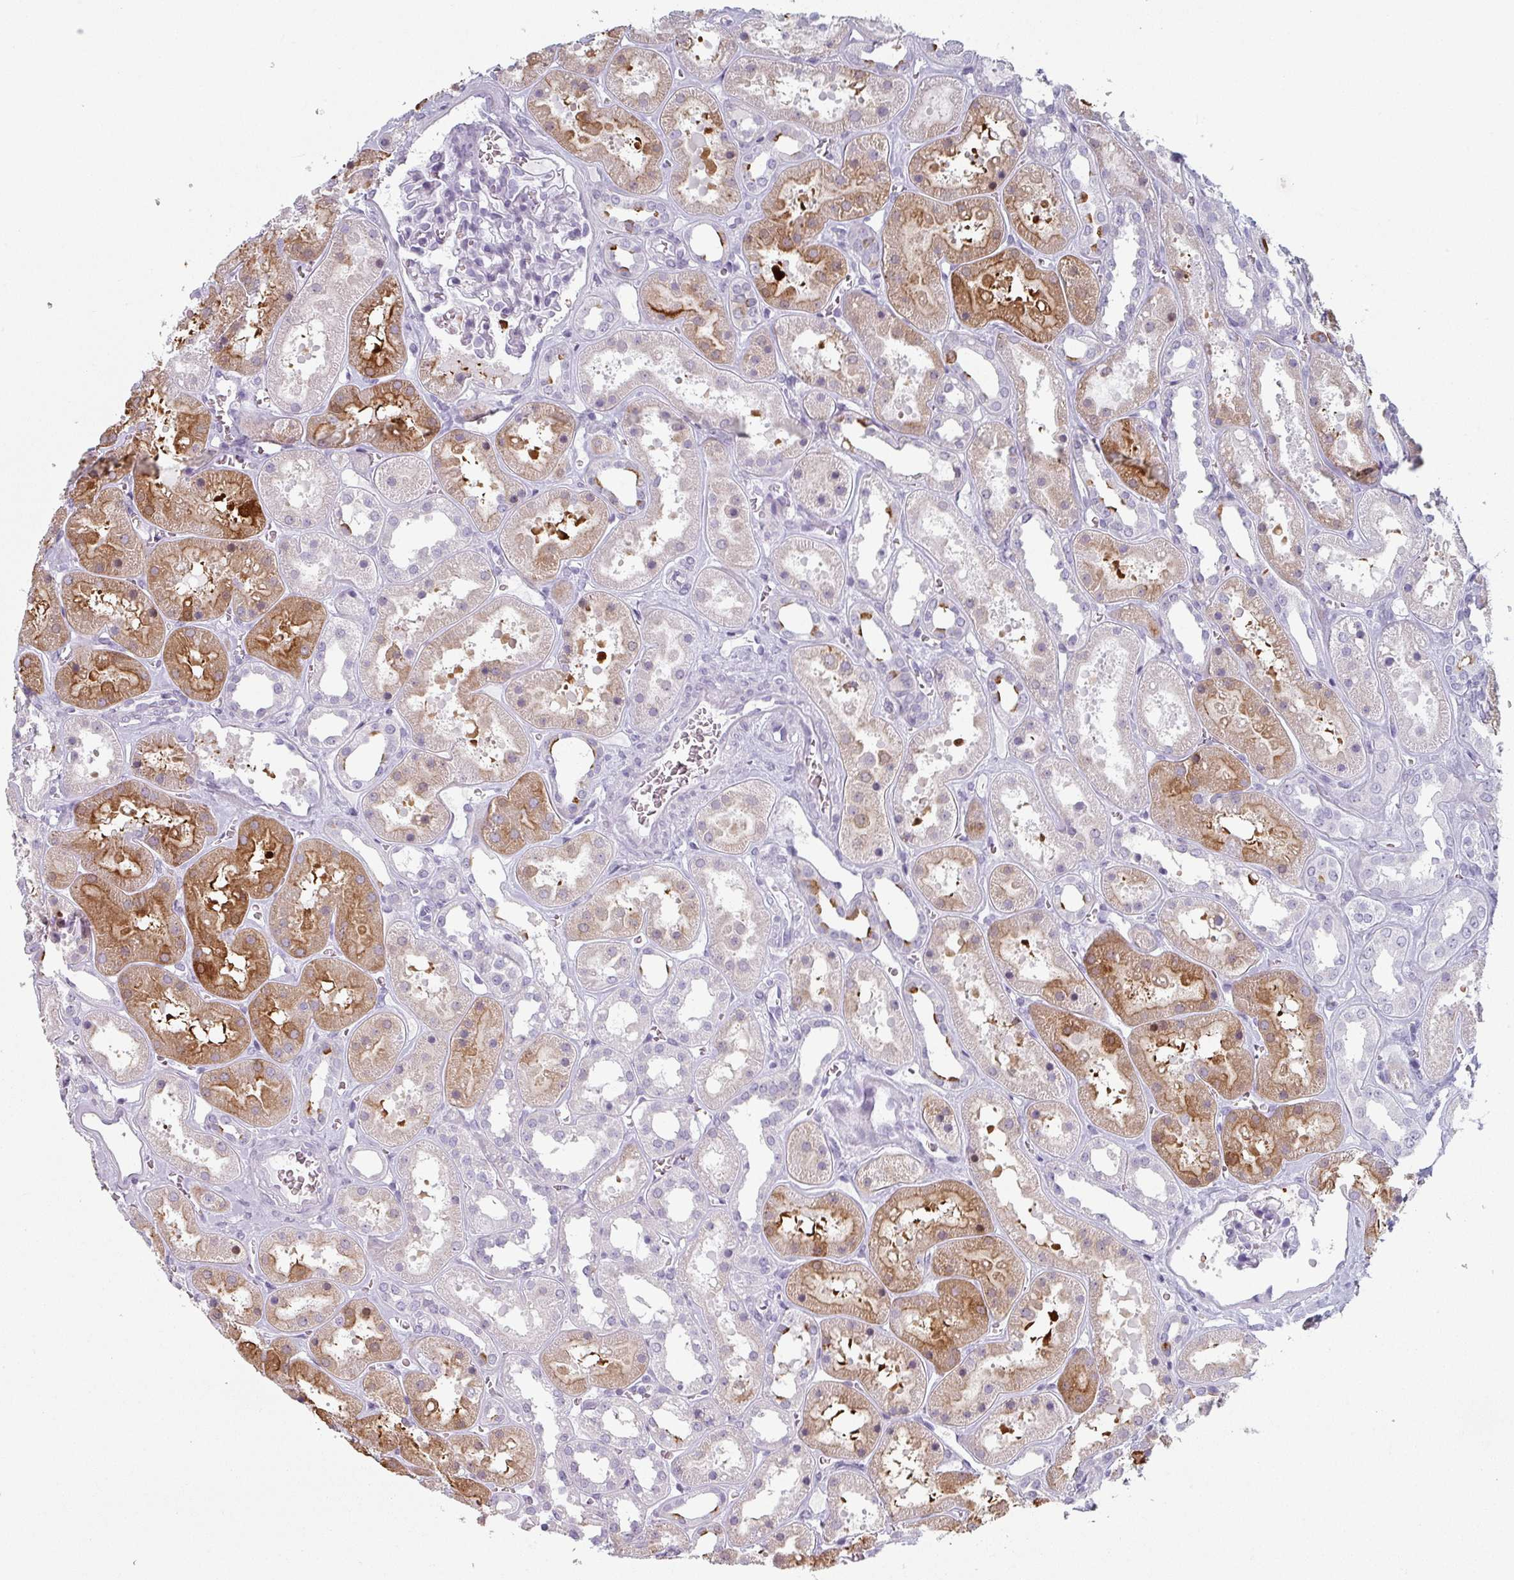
{"staining": {"intensity": "negative", "quantity": "none", "location": "none"}, "tissue": "kidney", "cell_type": "Cells in glomeruli", "image_type": "normal", "snomed": [{"axis": "morphology", "description": "Normal tissue, NOS"}, {"axis": "topography", "description": "Kidney"}], "caption": "This micrograph is of unremarkable kidney stained with IHC to label a protein in brown with the nuclei are counter-stained blue. There is no expression in cells in glomeruli.", "gene": "SLC35G2", "patient": {"sex": "female", "age": 41}}